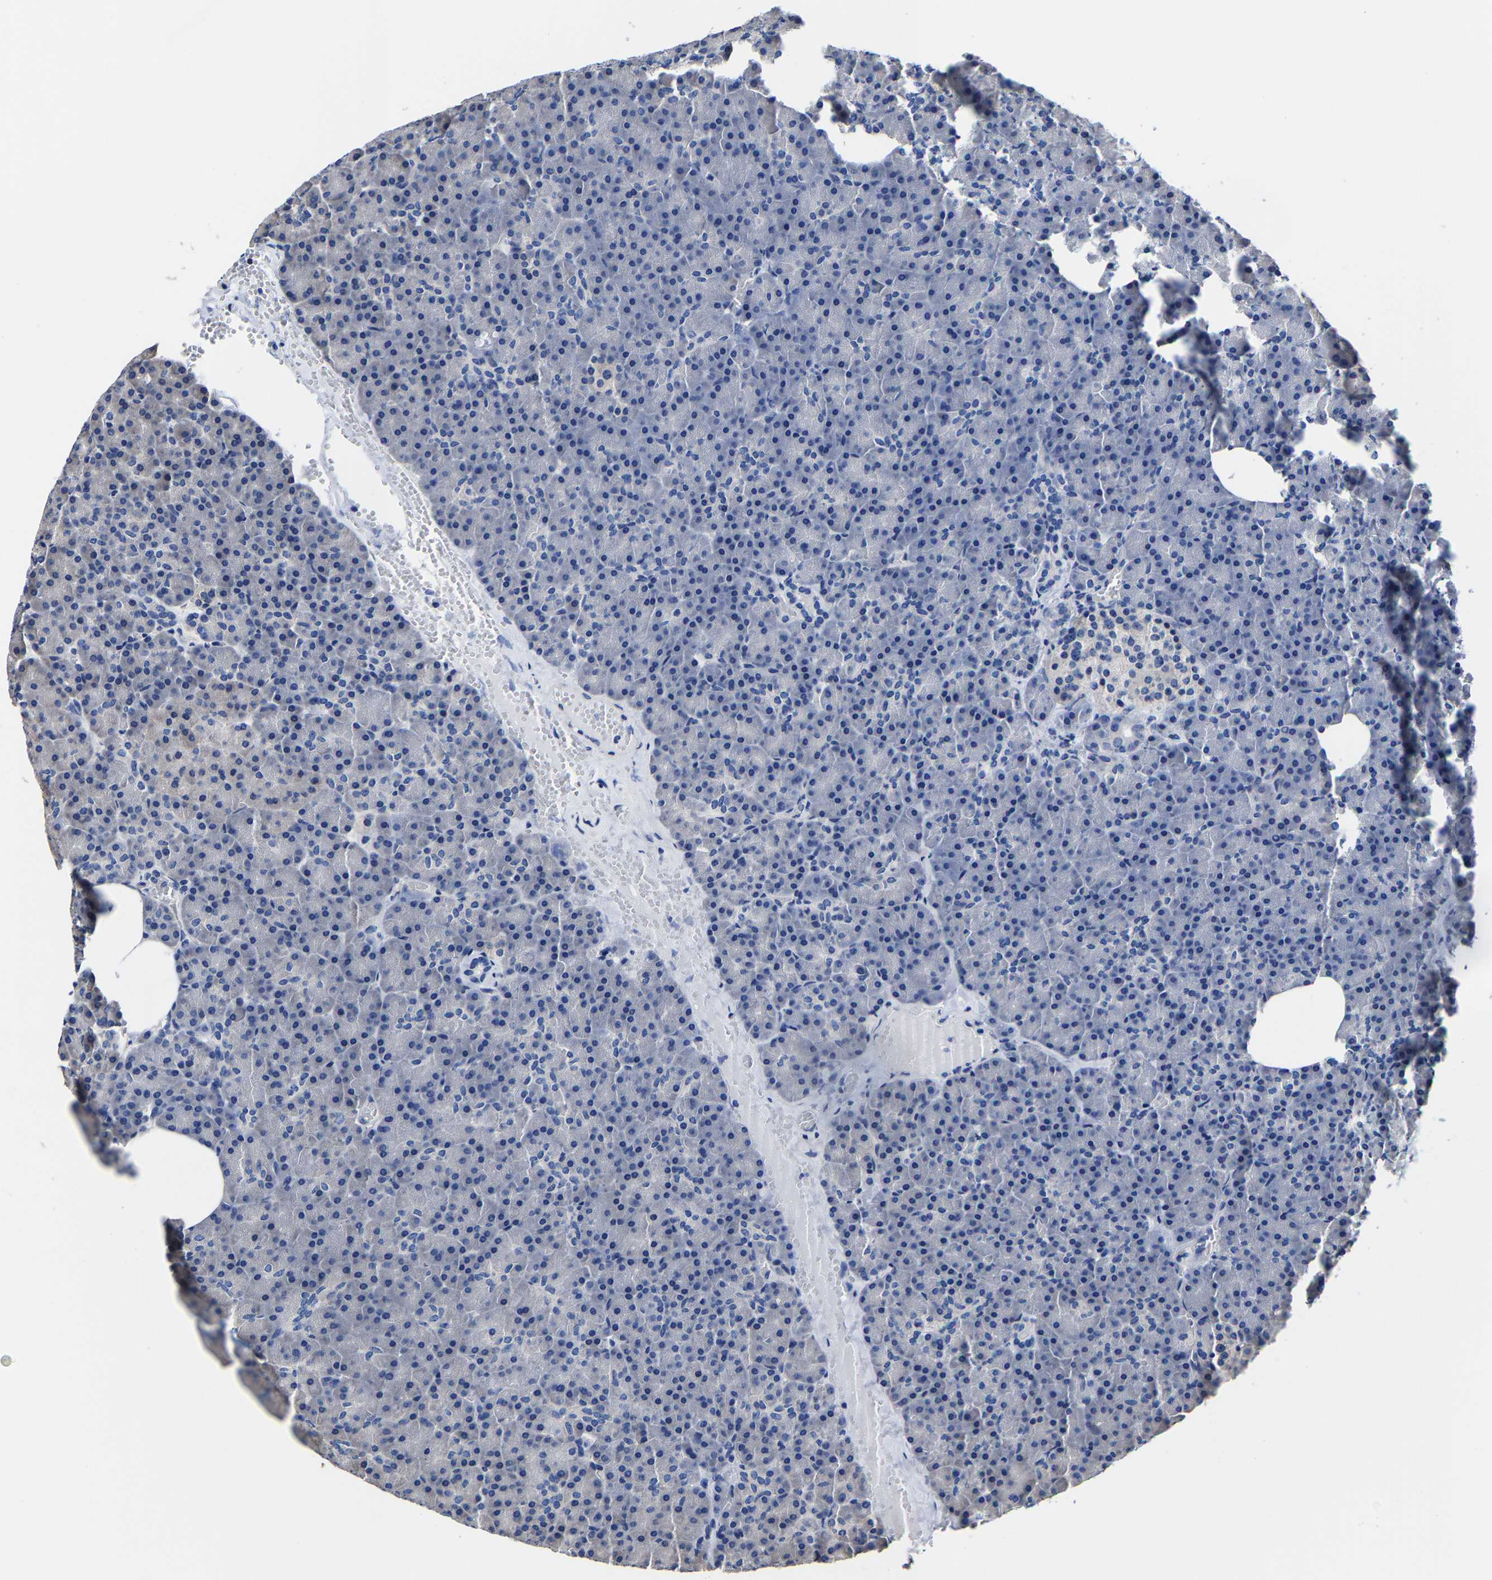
{"staining": {"intensity": "negative", "quantity": "none", "location": "none"}, "tissue": "pancreas", "cell_type": "Exocrine glandular cells", "image_type": "normal", "snomed": [{"axis": "morphology", "description": "Normal tissue, NOS"}, {"axis": "morphology", "description": "Carcinoid, malignant, NOS"}, {"axis": "topography", "description": "Pancreas"}], "caption": "Immunohistochemistry micrograph of benign pancreas stained for a protein (brown), which reveals no expression in exocrine glandular cells. Nuclei are stained in blue.", "gene": "SRPK2", "patient": {"sex": "female", "age": 35}}